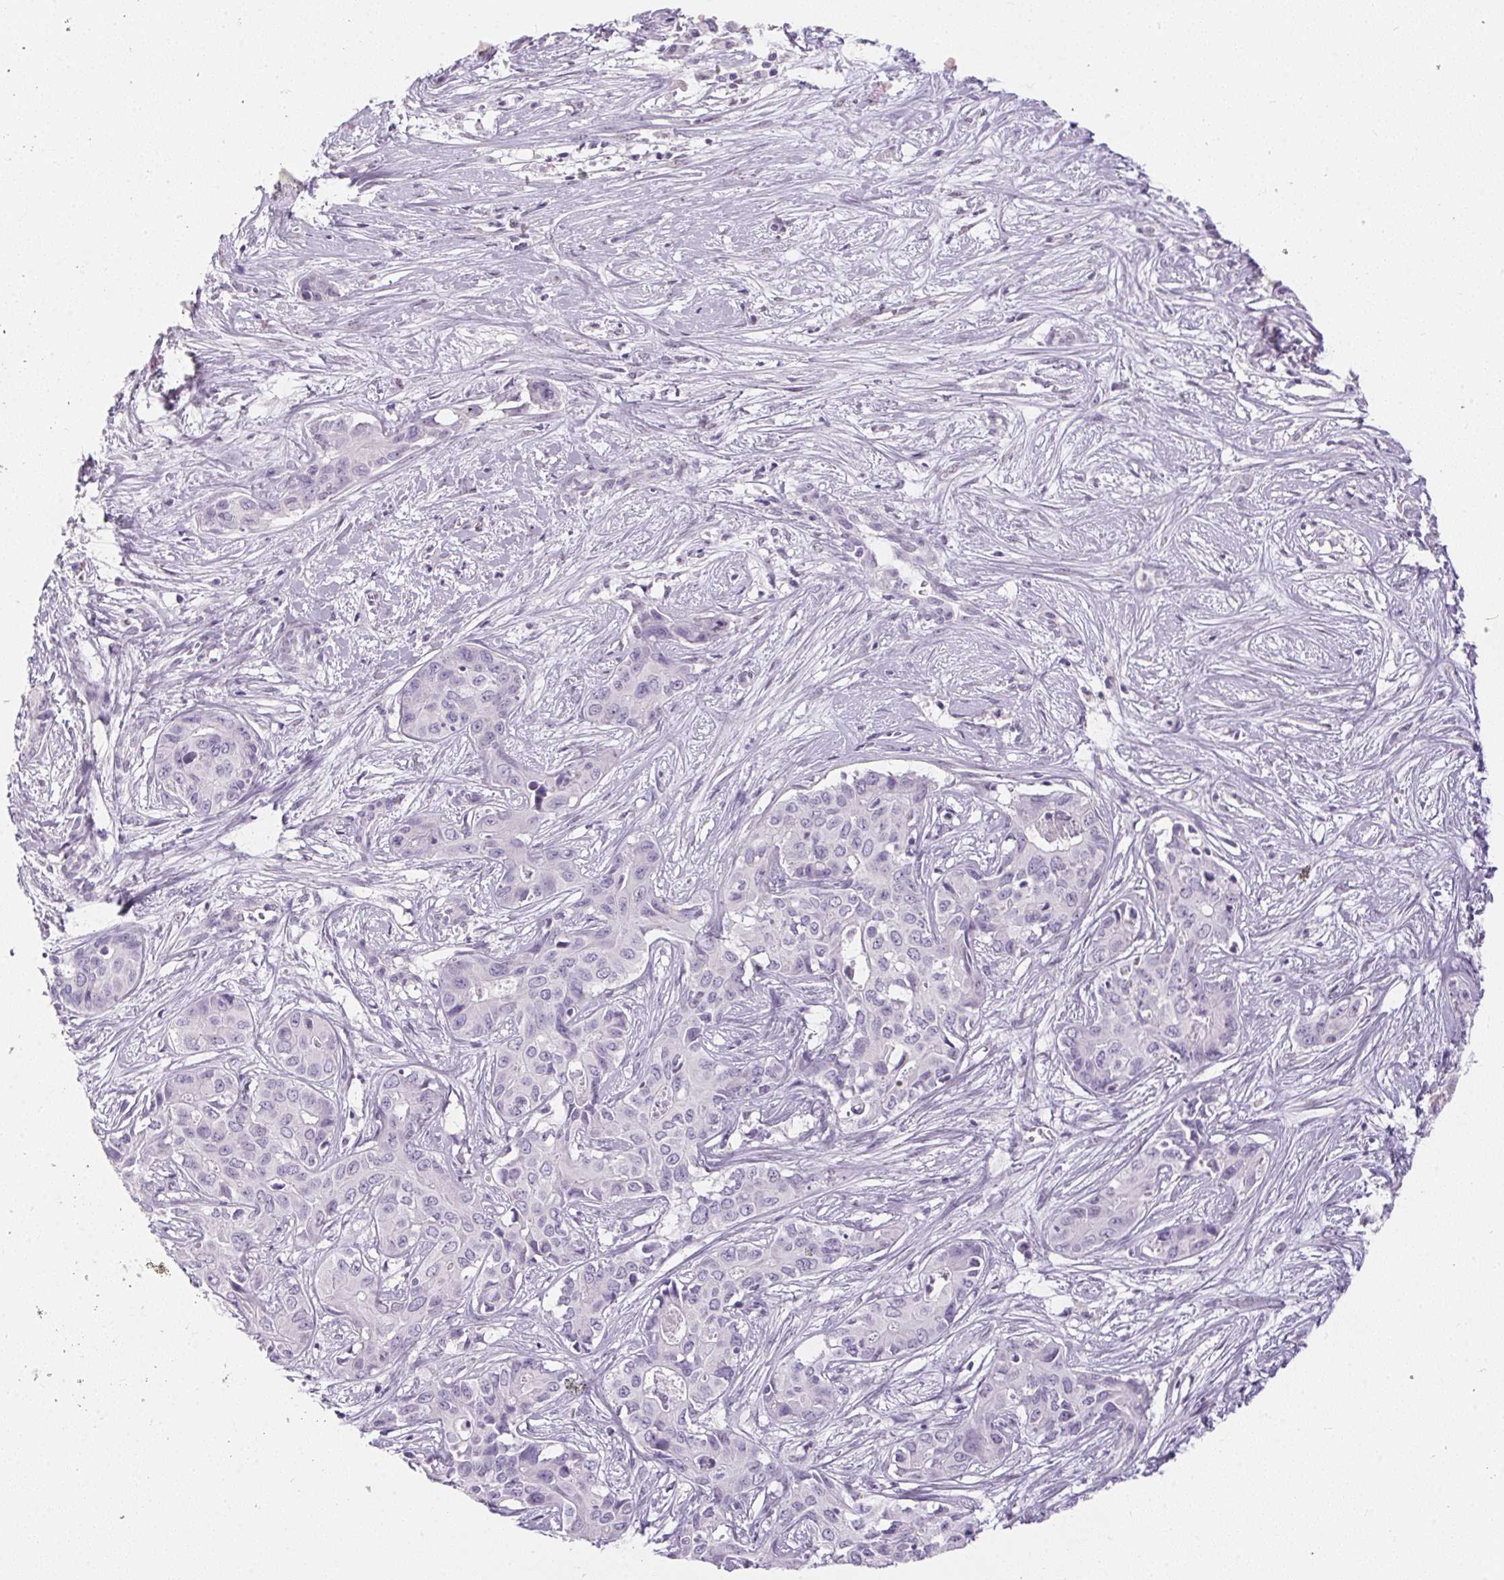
{"staining": {"intensity": "negative", "quantity": "none", "location": "none"}, "tissue": "liver cancer", "cell_type": "Tumor cells", "image_type": "cancer", "snomed": [{"axis": "morphology", "description": "Cholangiocarcinoma"}, {"axis": "topography", "description": "Liver"}], "caption": "Immunohistochemistry image of liver cancer stained for a protein (brown), which demonstrates no staining in tumor cells. The staining was performed using DAB to visualize the protein expression in brown, while the nuclei were stained in blue with hematoxylin (Magnification: 20x).", "gene": "GBP6", "patient": {"sex": "female", "age": 65}}